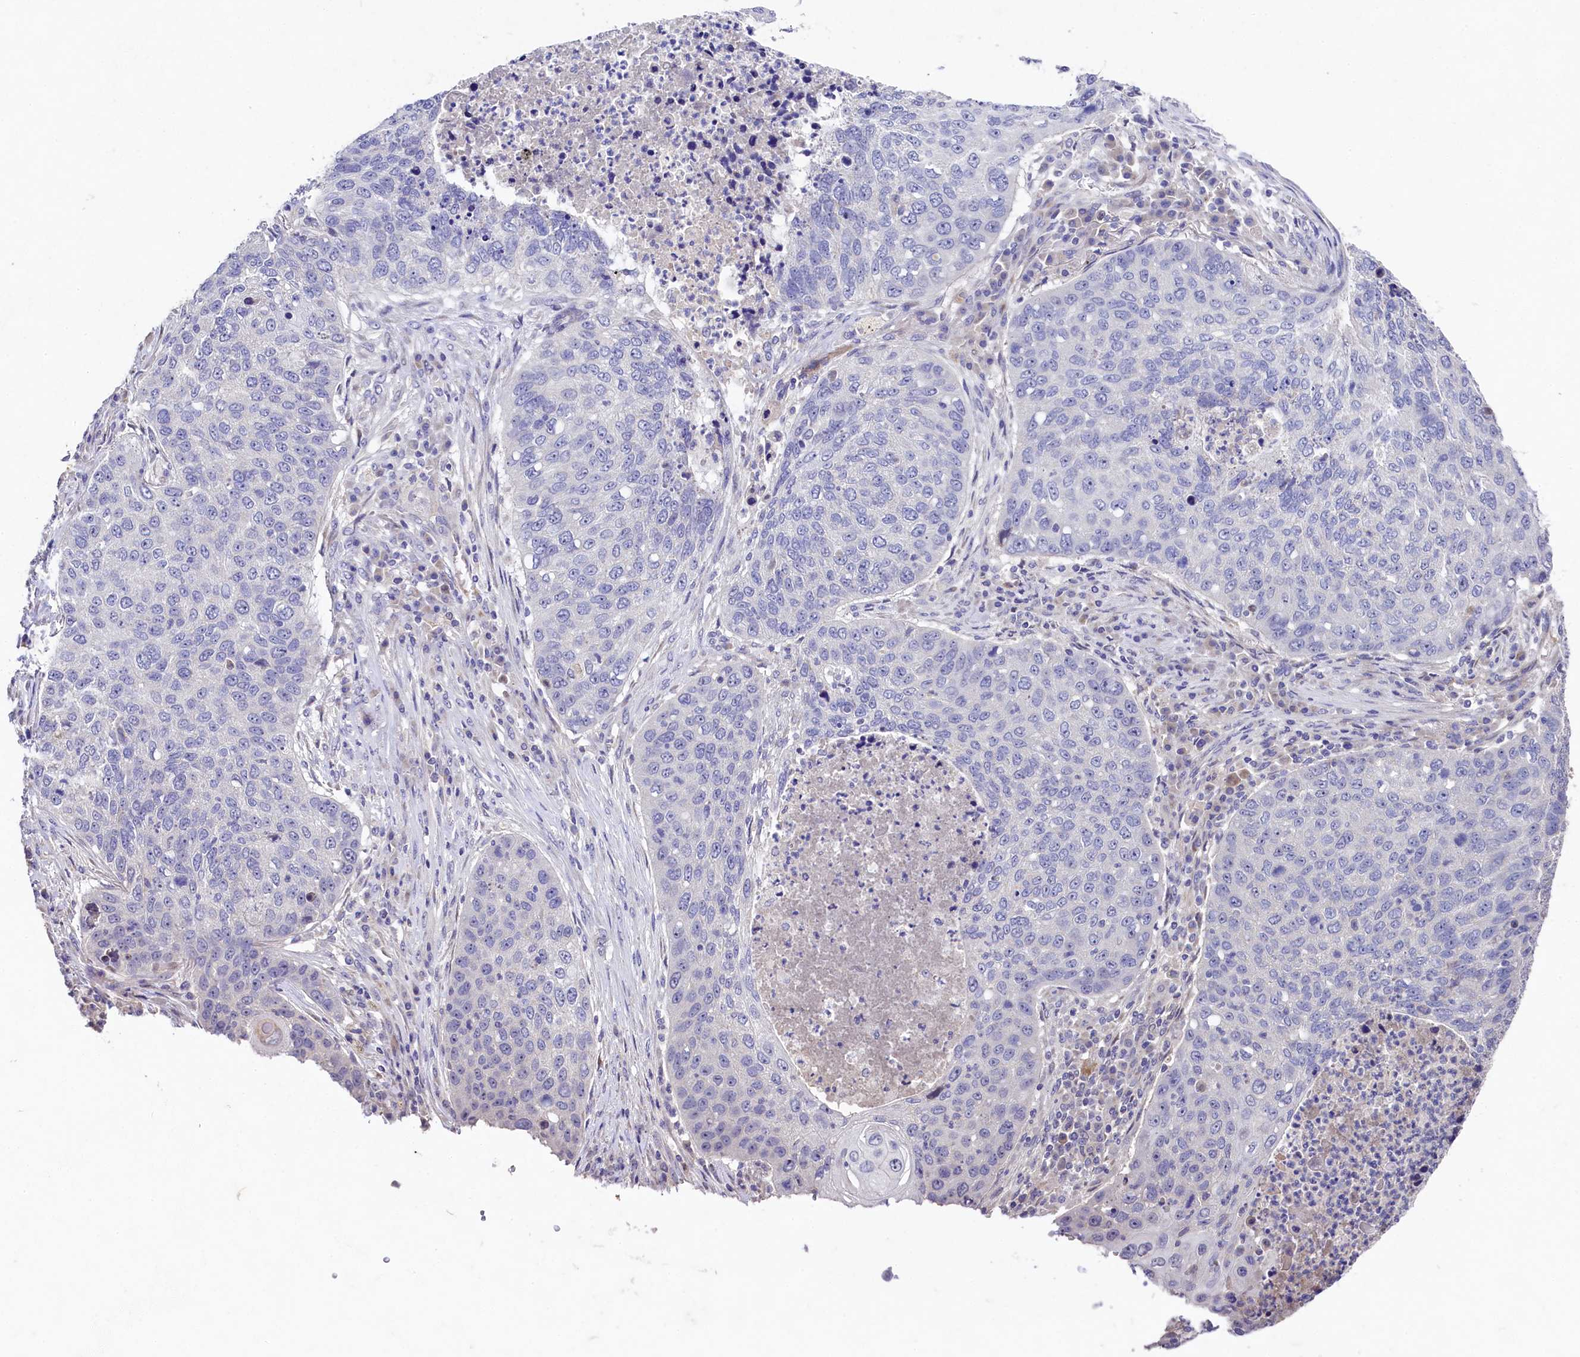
{"staining": {"intensity": "negative", "quantity": "none", "location": "none"}, "tissue": "lung cancer", "cell_type": "Tumor cells", "image_type": "cancer", "snomed": [{"axis": "morphology", "description": "Squamous cell carcinoma, NOS"}, {"axis": "topography", "description": "Lung"}], "caption": "IHC of squamous cell carcinoma (lung) shows no positivity in tumor cells. (DAB IHC, high magnification).", "gene": "FXYD6", "patient": {"sex": "female", "age": 63}}